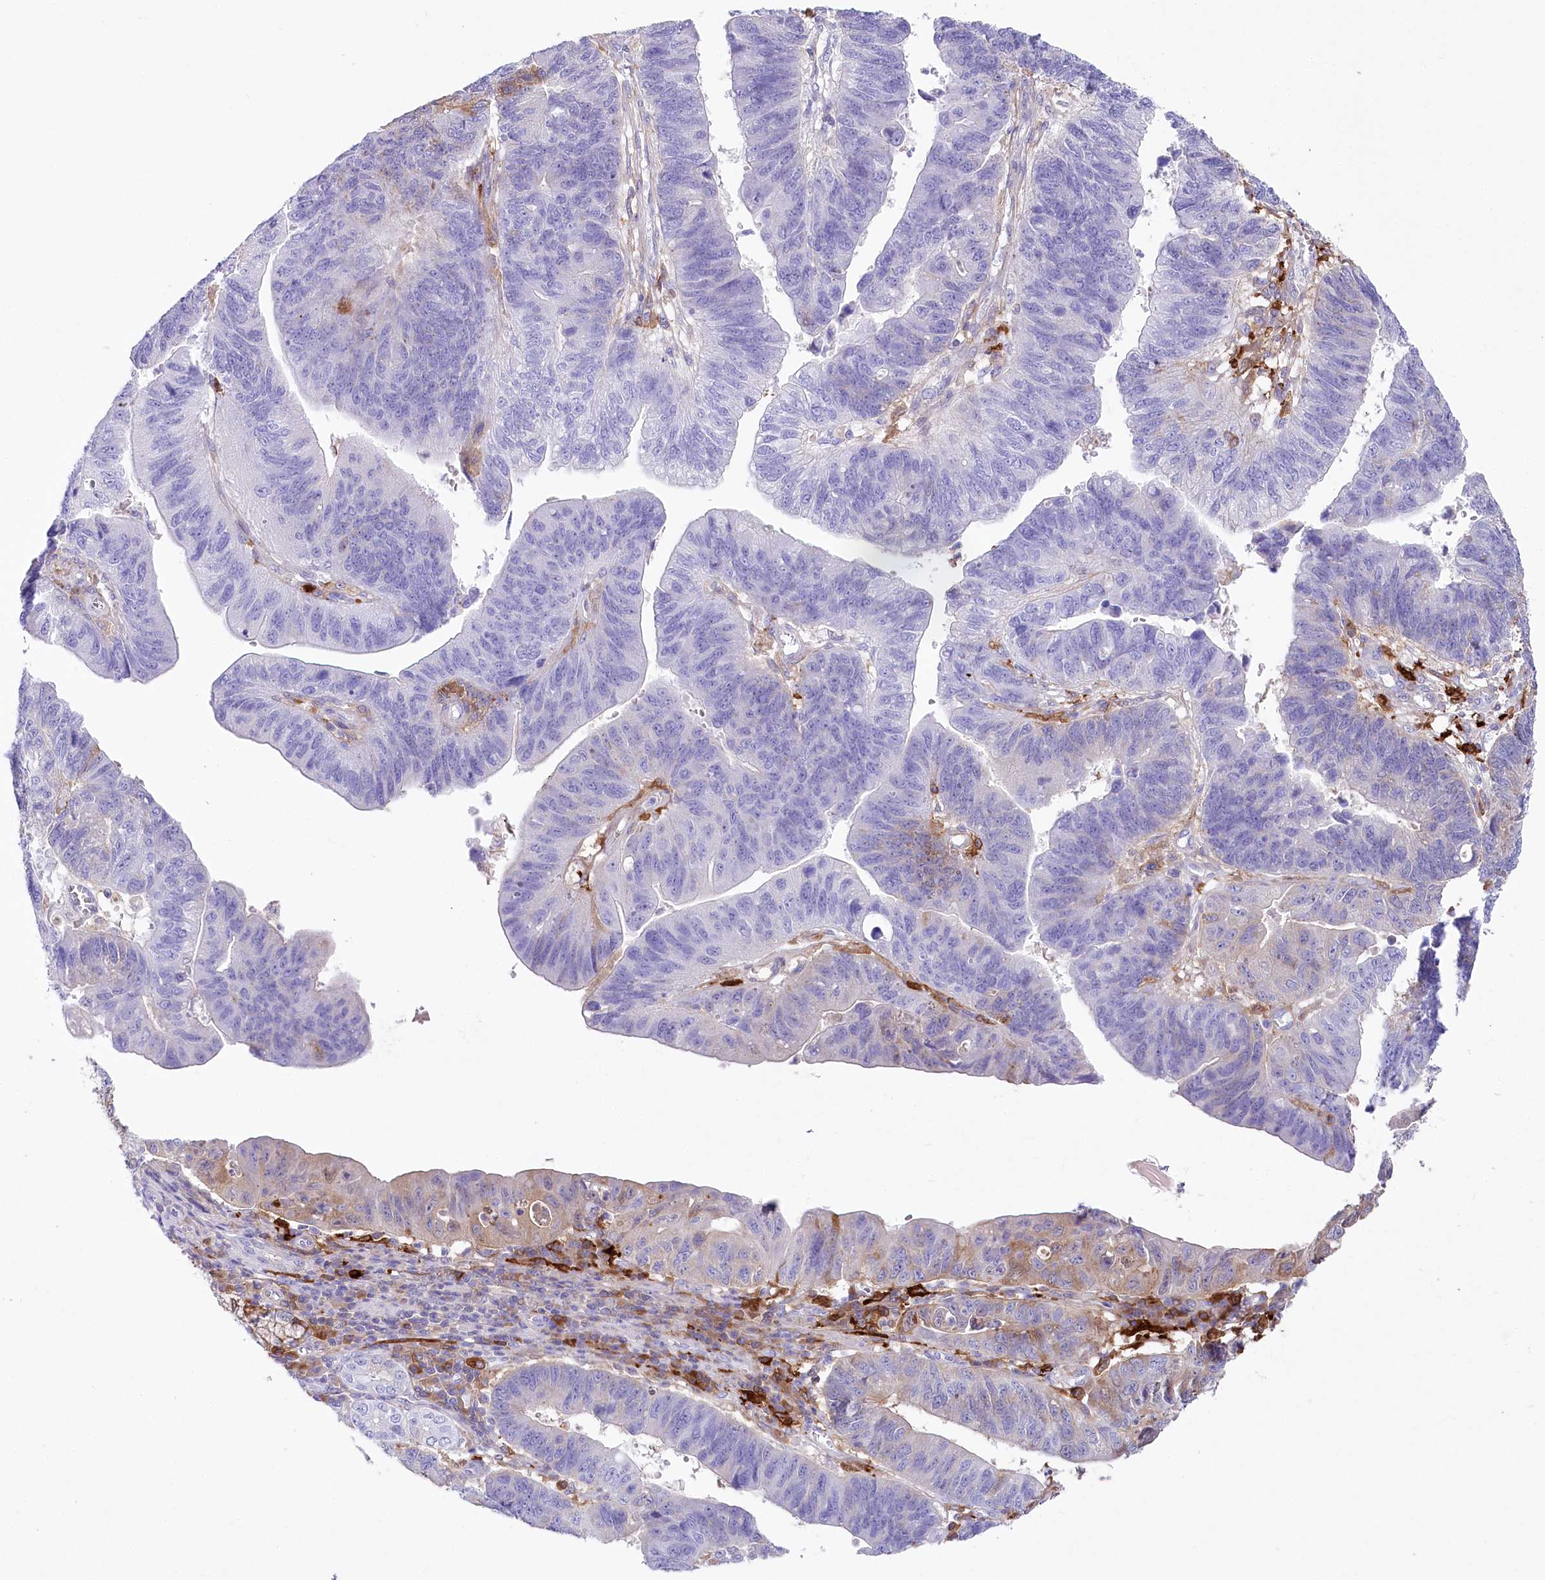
{"staining": {"intensity": "moderate", "quantity": "<25%", "location": "cytoplasmic/membranous"}, "tissue": "stomach cancer", "cell_type": "Tumor cells", "image_type": "cancer", "snomed": [{"axis": "morphology", "description": "Adenocarcinoma, NOS"}, {"axis": "topography", "description": "Stomach"}], "caption": "Stomach adenocarcinoma tissue demonstrates moderate cytoplasmic/membranous positivity in about <25% of tumor cells", "gene": "DNAJC19", "patient": {"sex": "male", "age": 59}}